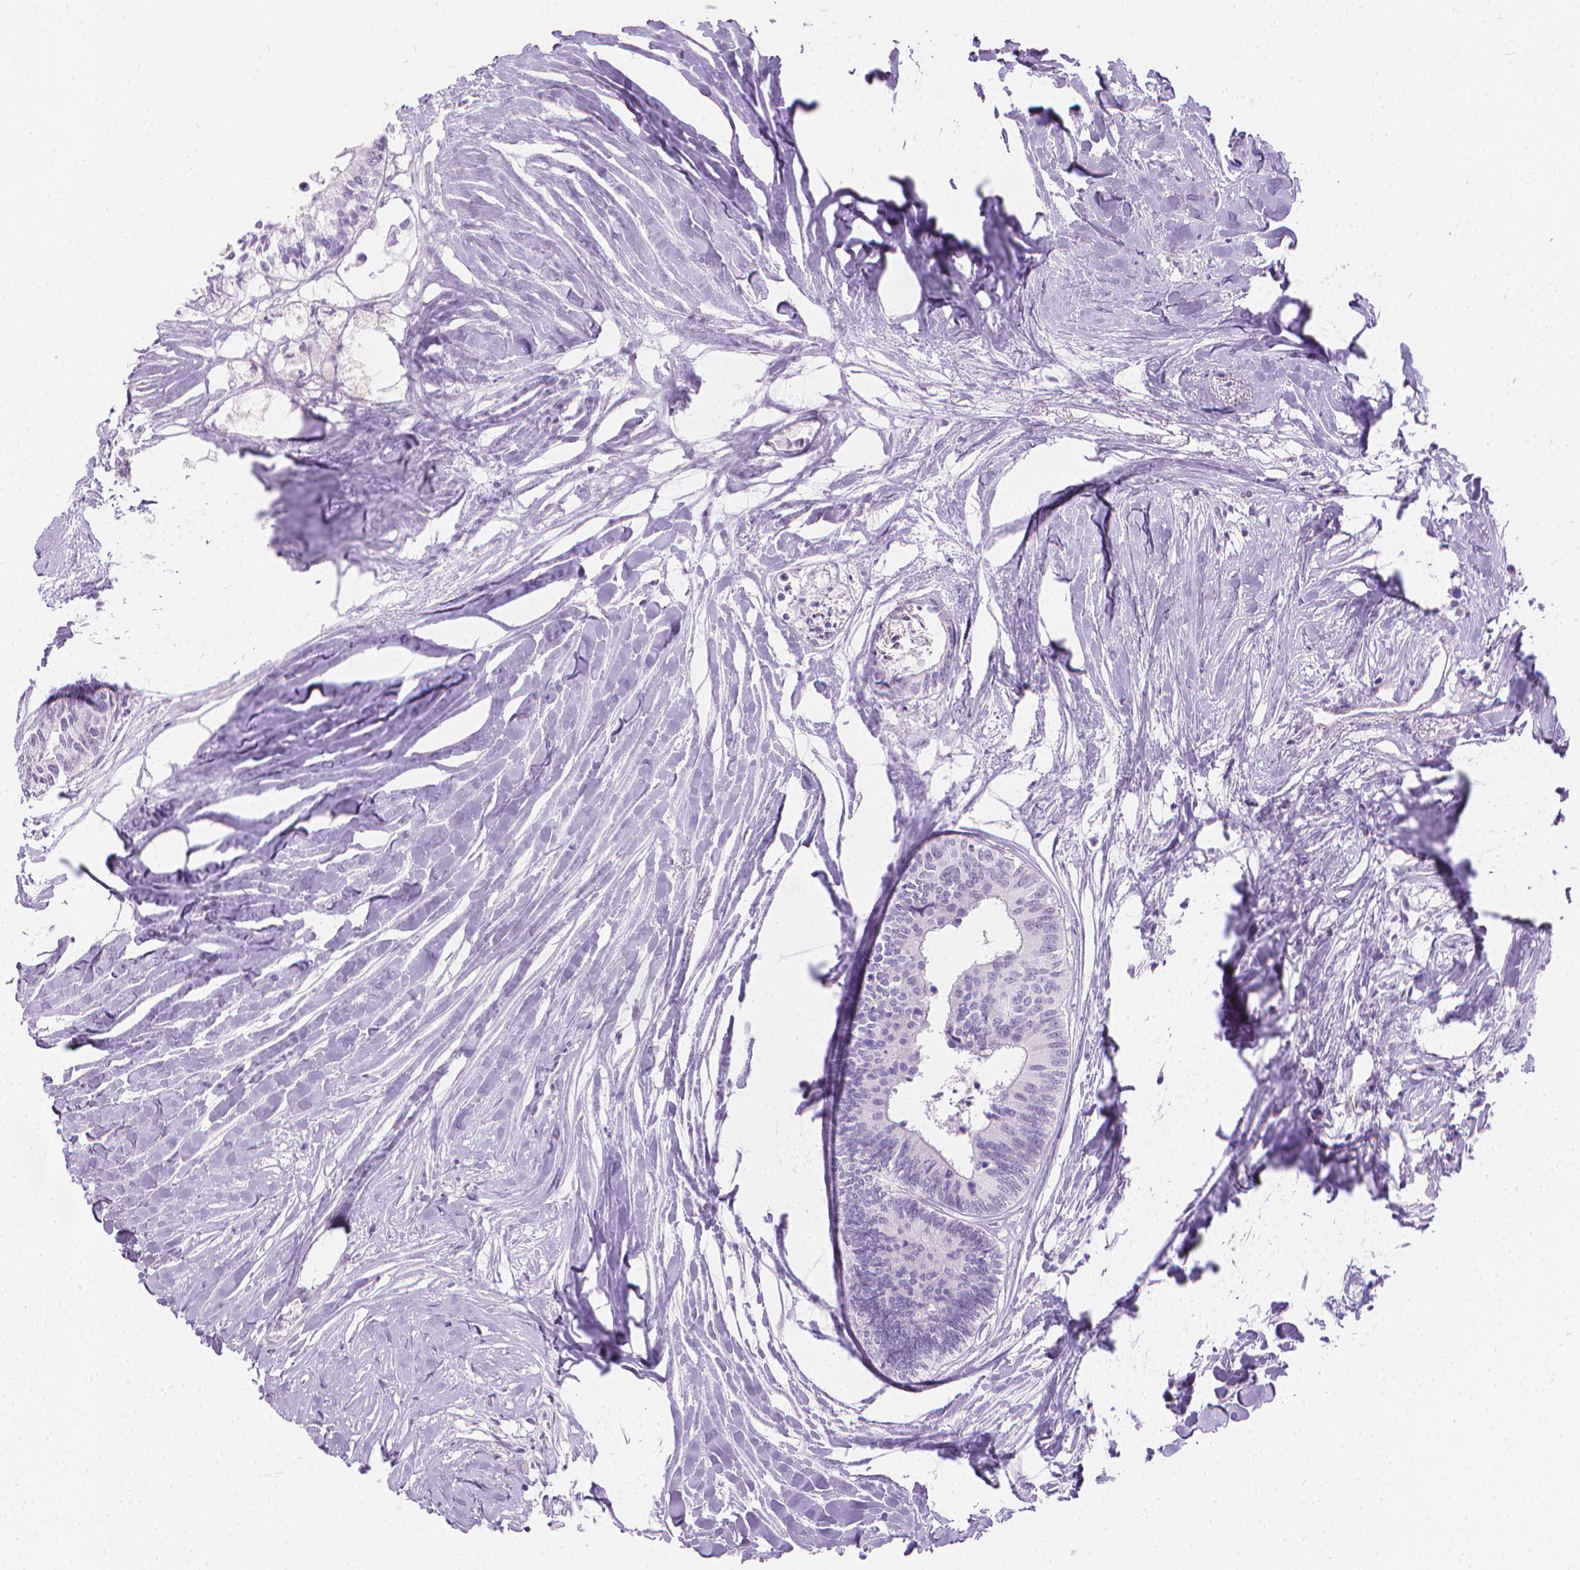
{"staining": {"intensity": "negative", "quantity": "none", "location": "none"}, "tissue": "colorectal cancer", "cell_type": "Tumor cells", "image_type": "cancer", "snomed": [{"axis": "morphology", "description": "Adenocarcinoma, NOS"}, {"axis": "topography", "description": "Colon"}, {"axis": "topography", "description": "Rectum"}], "caption": "There is no significant staining in tumor cells of colorectal adenocarcinoma.", "gene": "CFAP52", "patient": {"sex": "male", "age": 57}}